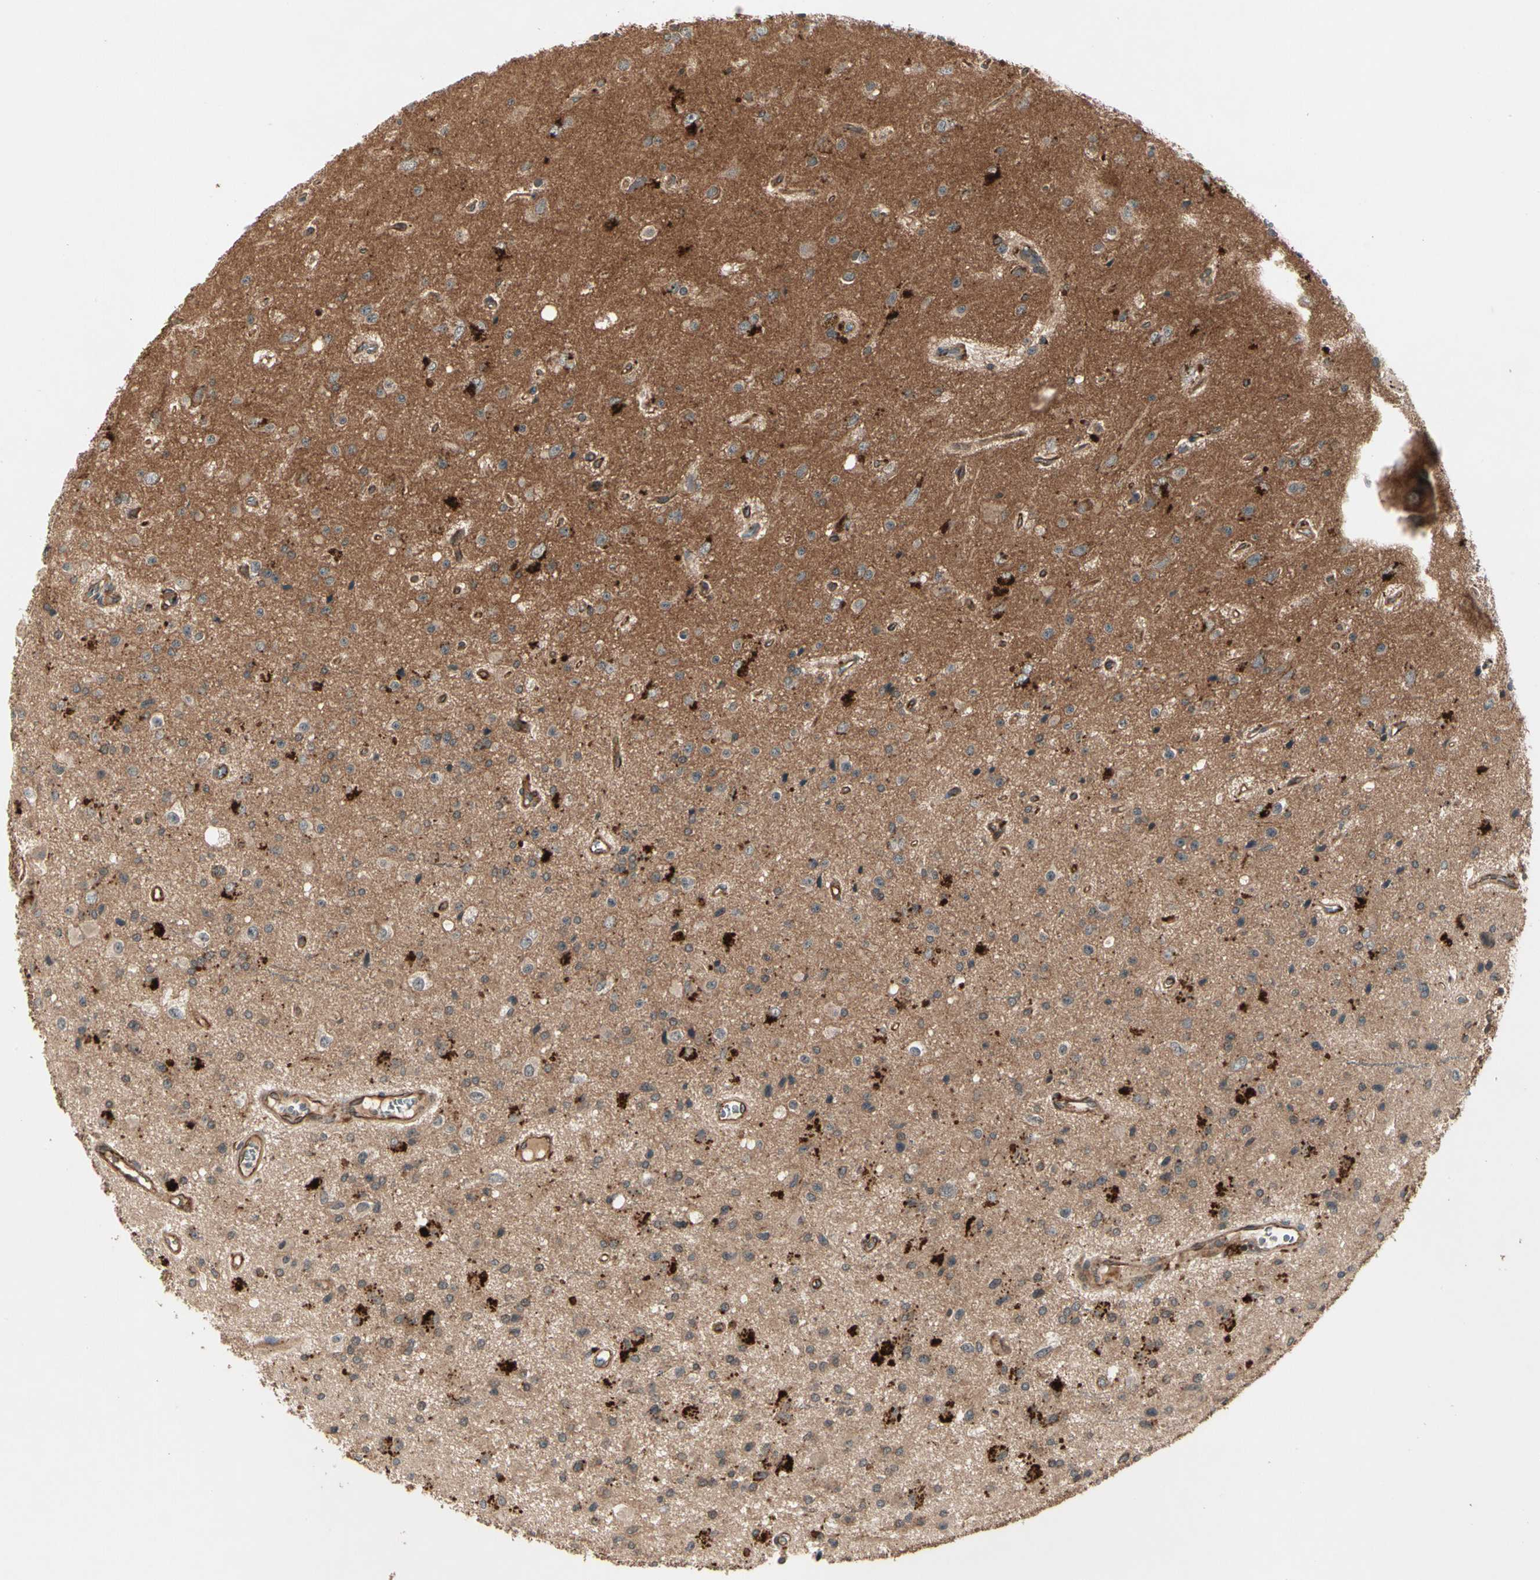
{"staining": {"intensity": "strong", "quantity": "<25%", "location": "cytoplasmic/membranous"}, "tissue": "glioma", "cell_type": "Tumor cells", "image_type": "cancer", "snomed": [{"axis": "morphology", "description": "Glioma, malignant, Low grade"}, {"axis": "topography", "description": "Brain"}], "caption": "The histopathology image exhibits a brown stain indicating the presence of a protein in the cytoplasmic/membranous of tumor cells in glioma. Nuclei are stained in blue.", "gene": "FLOT1", "patient": {"sex": "male", "age": 58}}